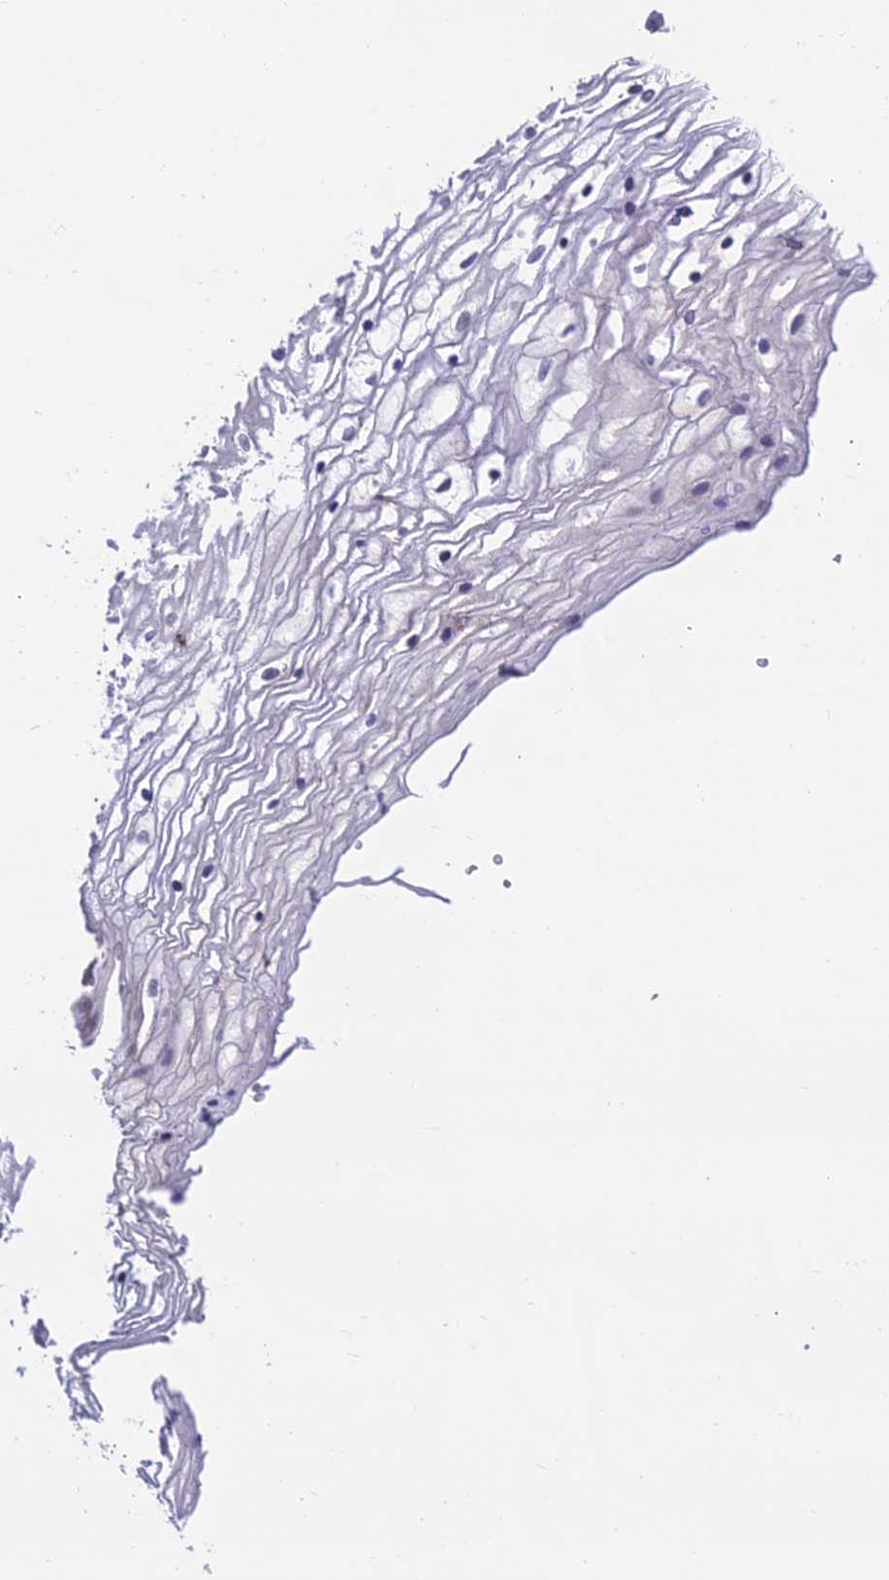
{"staining": {"intensity": "weak", "quantity": "<25%", "location": "cytoplasmic/membranous"}, "tissue": "vagina", "cell_type": "Squamous epithelial cells", "image_type": "normal", "snomed": [{"axis": "morphology", "description": "Normal tissue, NOS"}, {"axis": "topography", "description": "Vagina"}], "caption": "A high-resolution photomicrograph shows immunohistochemistry (IHC) staining of normal vagina, which reveals no significant expression in squamous epithelial cells. The staining is performed using DAB (3,3'-diaminobenzidine) brown chromogen with nuclei counter-stained in using hematoxylin.", "gene": "RTN4RL1", "patient": {"sex": "female", "age": 34}}